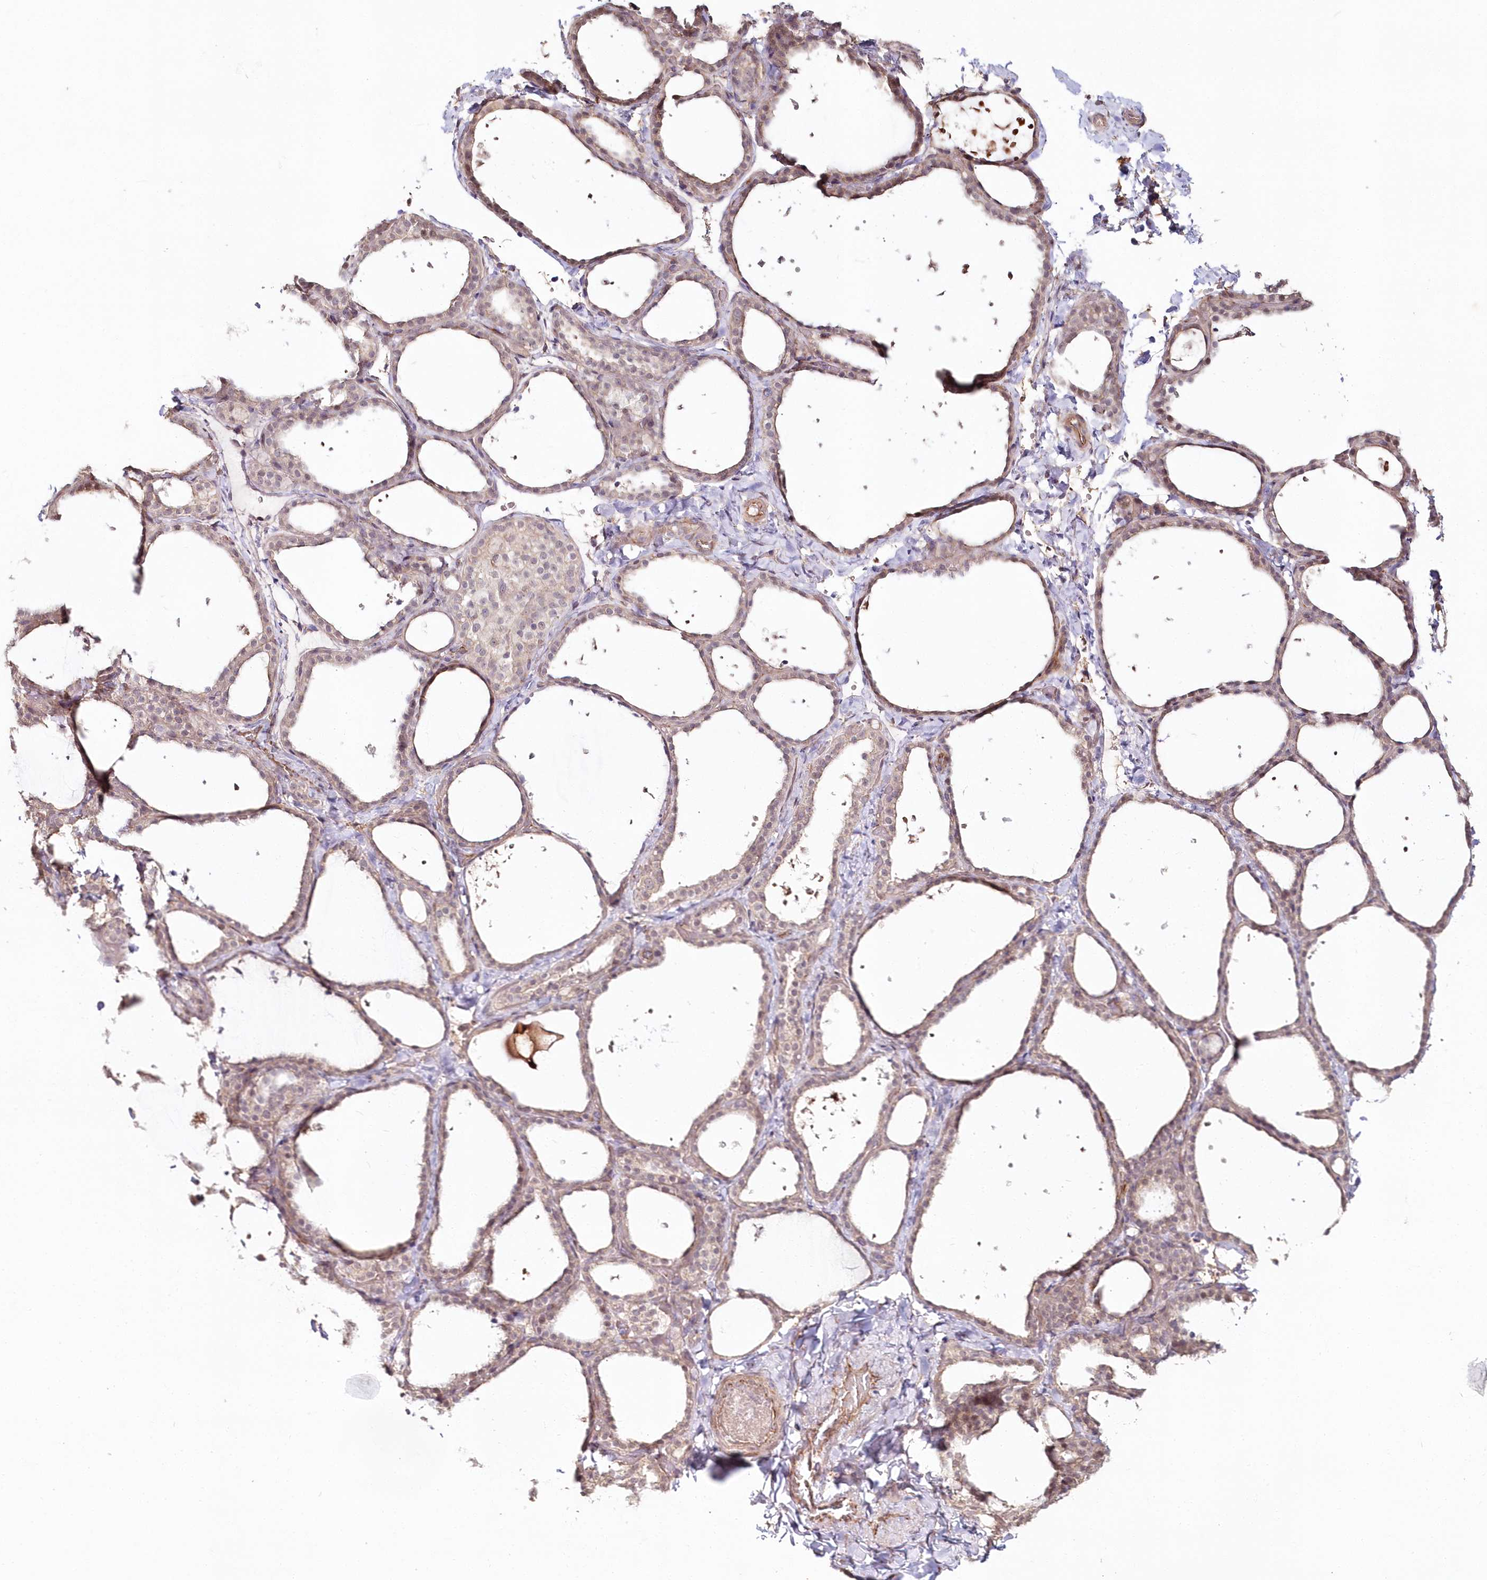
{"staining": {"intensity": "weak", "quantity": ">75%", "location": "cytoplasmic/membranous,nuclear"}, "tissue": "thyroid gland", "cell_type": "Glandular cells", "image_type": "normal", "snomed": [{"axis": "morphology", "description": "Normal tissue, NOS"}, {"axis": "topography", "description": "Thyroid gland"}], "caption": "A high-resolution histopathology image shows immunohistochemistry (IHC) staining of normal thyroid gland, which reveals weak cytoplasmic/membranous,nuclear positivity in about >75% of glandular cells.", "gene": "HYCC2", "patient": {"sex": "female", "age": 44}}